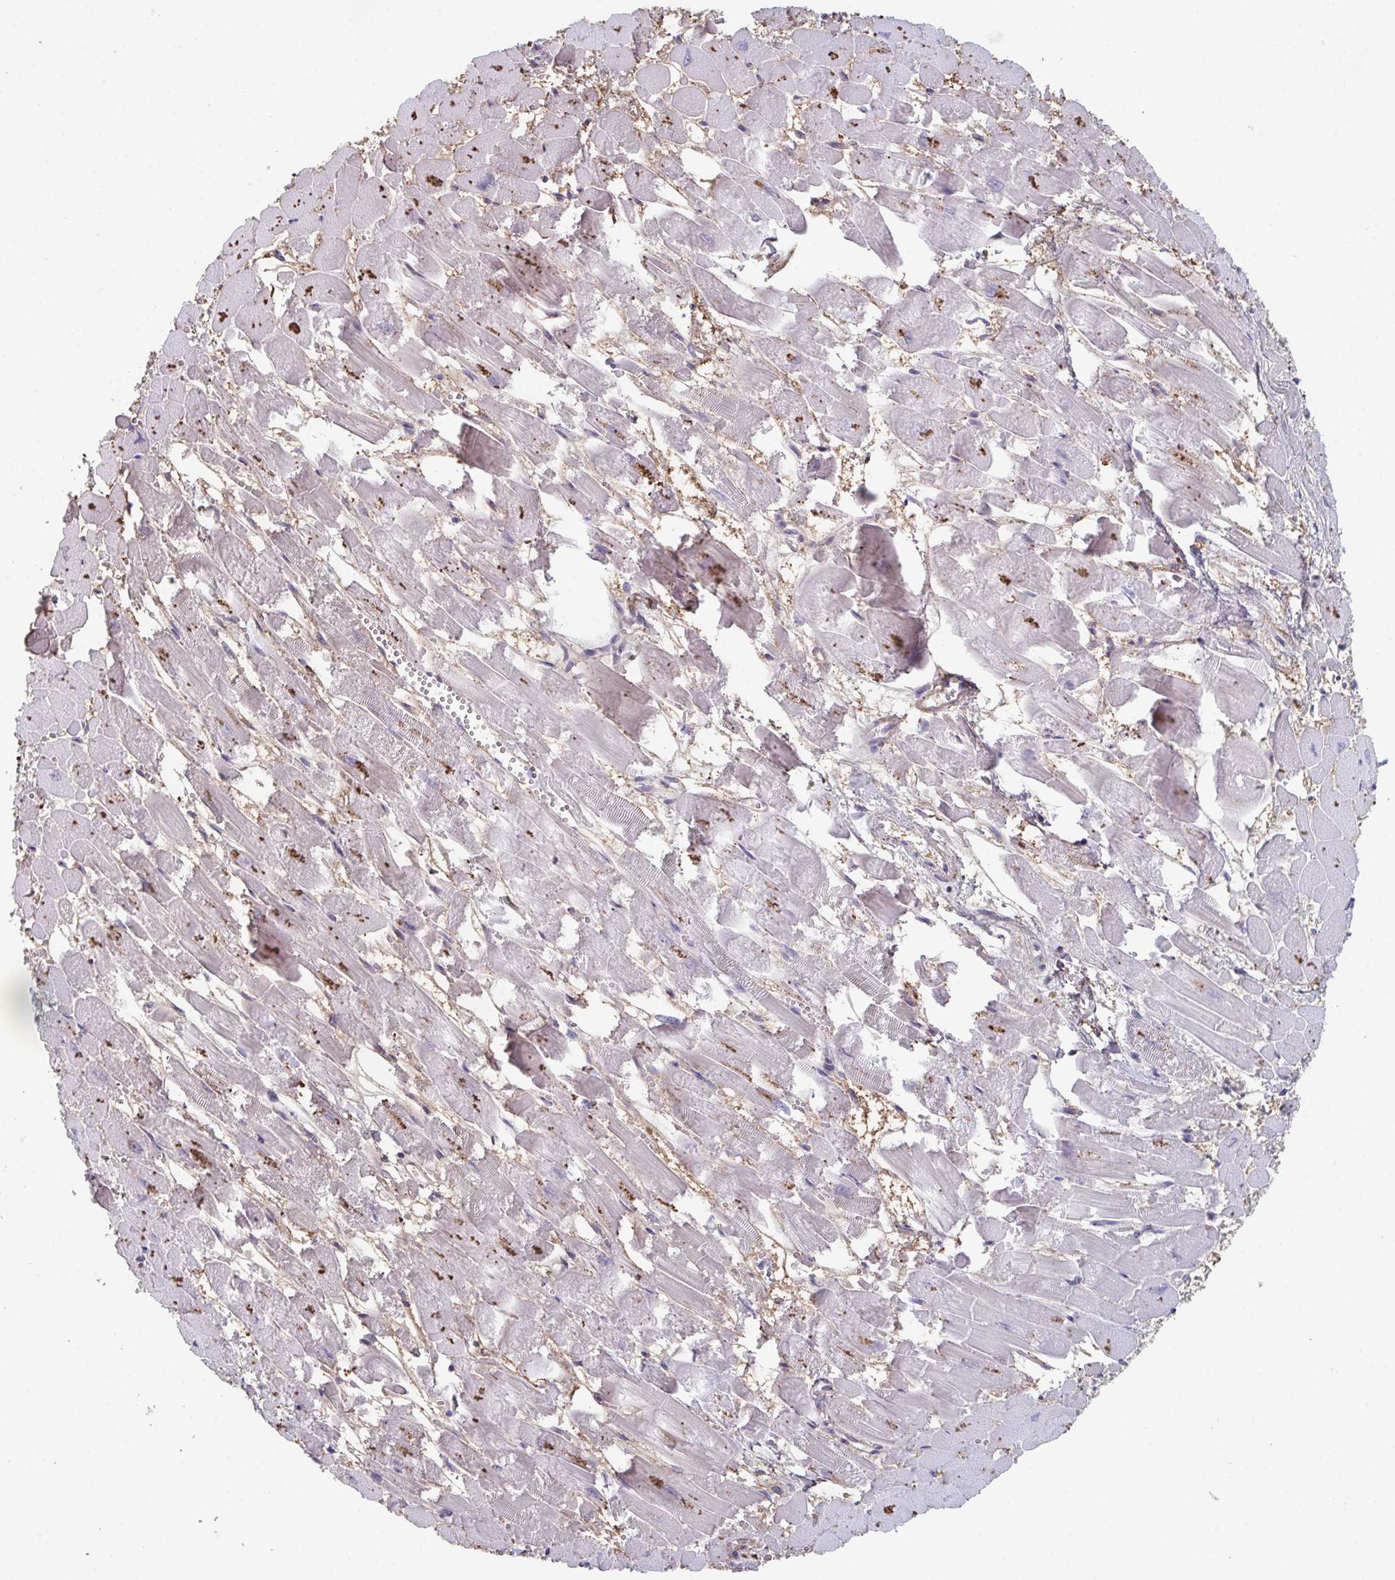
{"staining": {"intensity": "moderate", "quantity": "<25%", "location": "cytoplasmic/membranous"}, "tissue": "heart muscle", "cell_type": "Cardiomyocytes", "image_type": "normal", "snomed": [{"axis": "morphology", "description": "Normal tissue, NOS"}, {"axis": "topography", "description": "Heart"}], "caption": "The photomicrograph demonstrates a brown stain indicating the presence of a protein in the cytoplasmic/membranous of cardiomyocytes in heart muscle.", "gene": "ACD", "patient": {"sex": "female", "age": 52}}